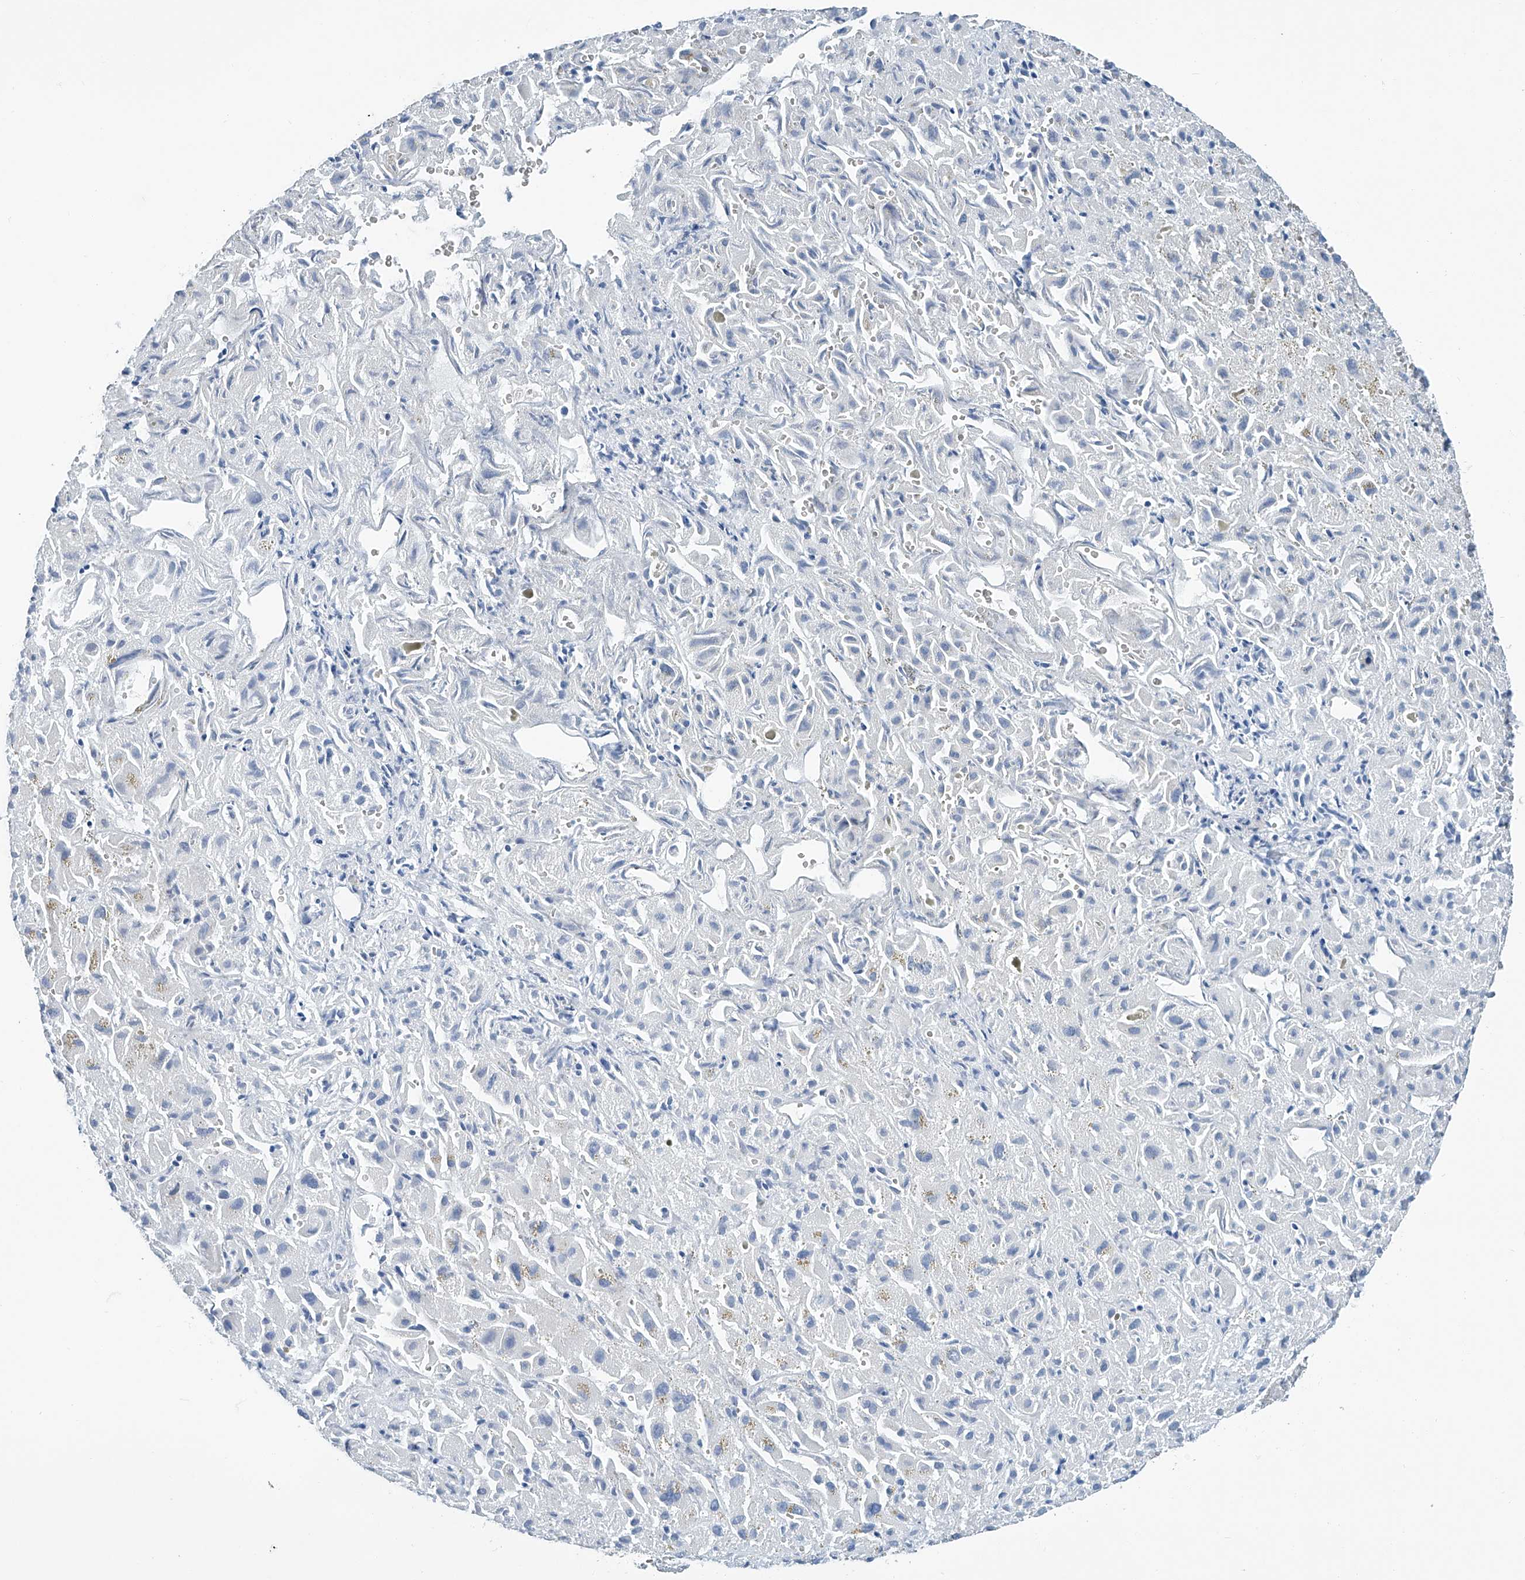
{"staining": {"intensity": "negative", "quantity": "none", "location": "none"}, "tissue": "liver cancer", "cell_type": "Tumor cells", "image_type": "cancer", "snomed": [{"axis": "morphology", "description": "Cholangiocarcinoma"}, {"axis": "topography", "description": "Liver"}], "caption": "Immunohistochemistry (IHC) micrograph of neoplastic tissue: liver cancer stained with DAB (3,3'-diaminobenzidine) displays no significant protein expression in tumor cells. (DAB immunohistochemistry visualized using brightfield microscopy, high magnification).", "gene": "CYP2A7", "patient": {"sex": "female", "age": 52}}